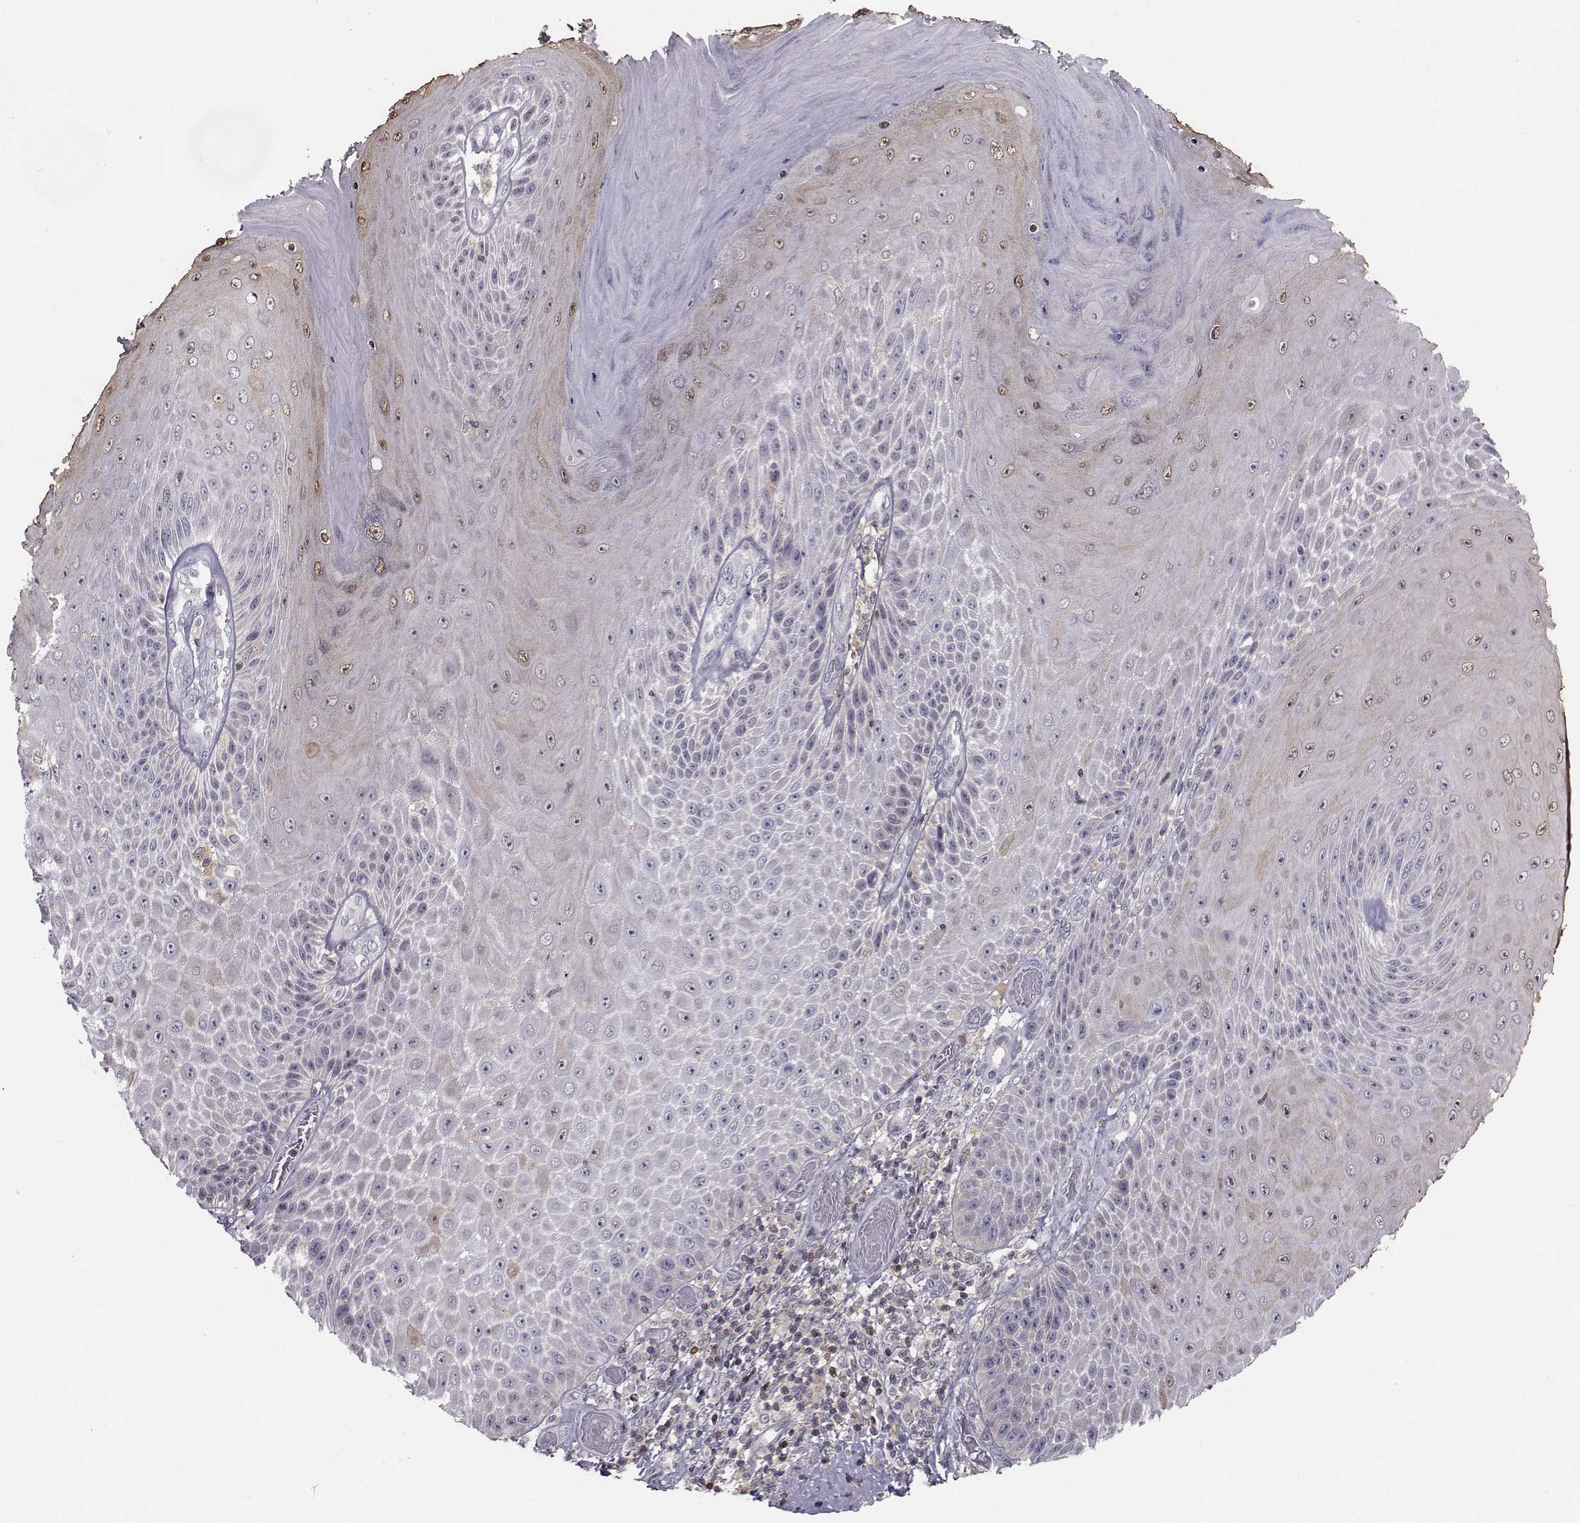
{"staining": {"intensity": "weak", "quantity": "<25%", "location": "cytoplasmic/membranous"}, "tissue": "skin cancer", "cell_type": "Tumor cells", "image_type": "cancer", "snomed": [{"axis": "morphology", "description": "Squamous cell carcinoma, NOS"}, {"axis": "topography", "description": "Skin"}], "caption": "An immunohistochemistry (IHC) image of skin cancer is shown. There is no staining in tumor cells of skin cancer.", "gene": "PCP4L1", "patient": {"sex": "male", "age": 62}}